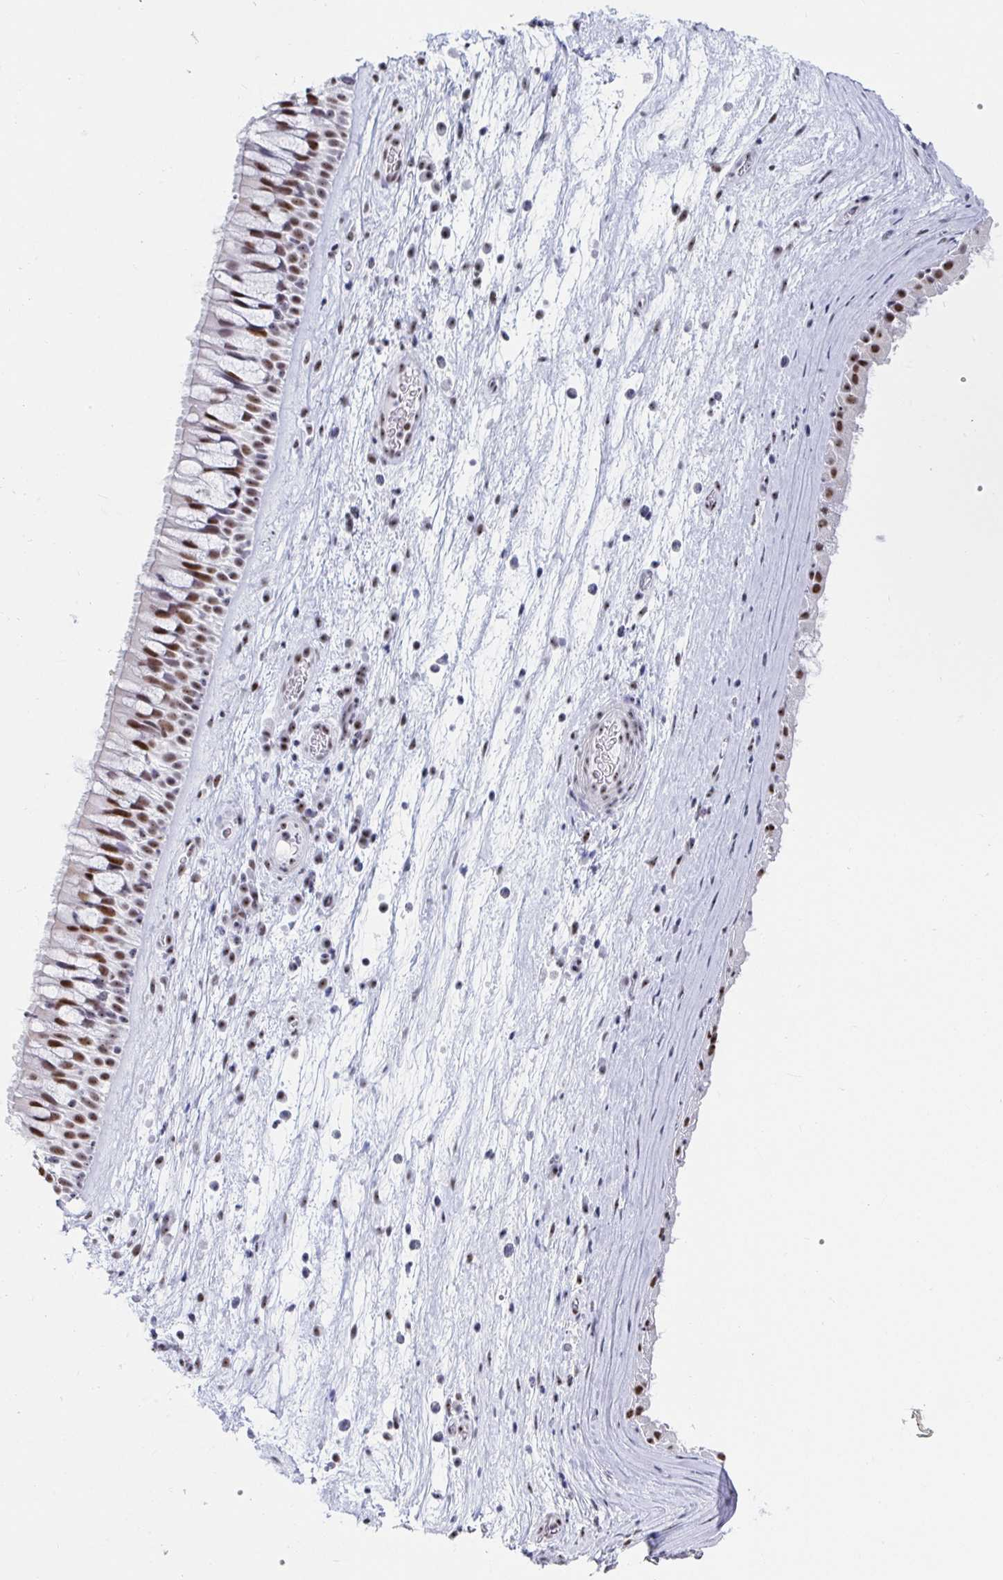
{"staining": {"intensity": "moderate", "quantity": ">75%", "location": "nuclear"}, "tissue": "nasopharynx", "cell_type": "Respiratory epithelial cells", "image_type": "normal", "snomed": [{"axis": "morphology", "description": "Normal tissue, NOS"}, {"axis": "topography", "description": "Nasopharynx"}], "caption": "This photomicrograph exhibits unremarkable nasopharynx stained with immunohistochemistry (IHC) to label a protein in brown. The nuclear of respiratory epithelial cells show moderate positivity for the protein. Nuclei are counter-stained blue.", "gene": "SIRT7", "patient": {"sex": "male", "age": 74}}